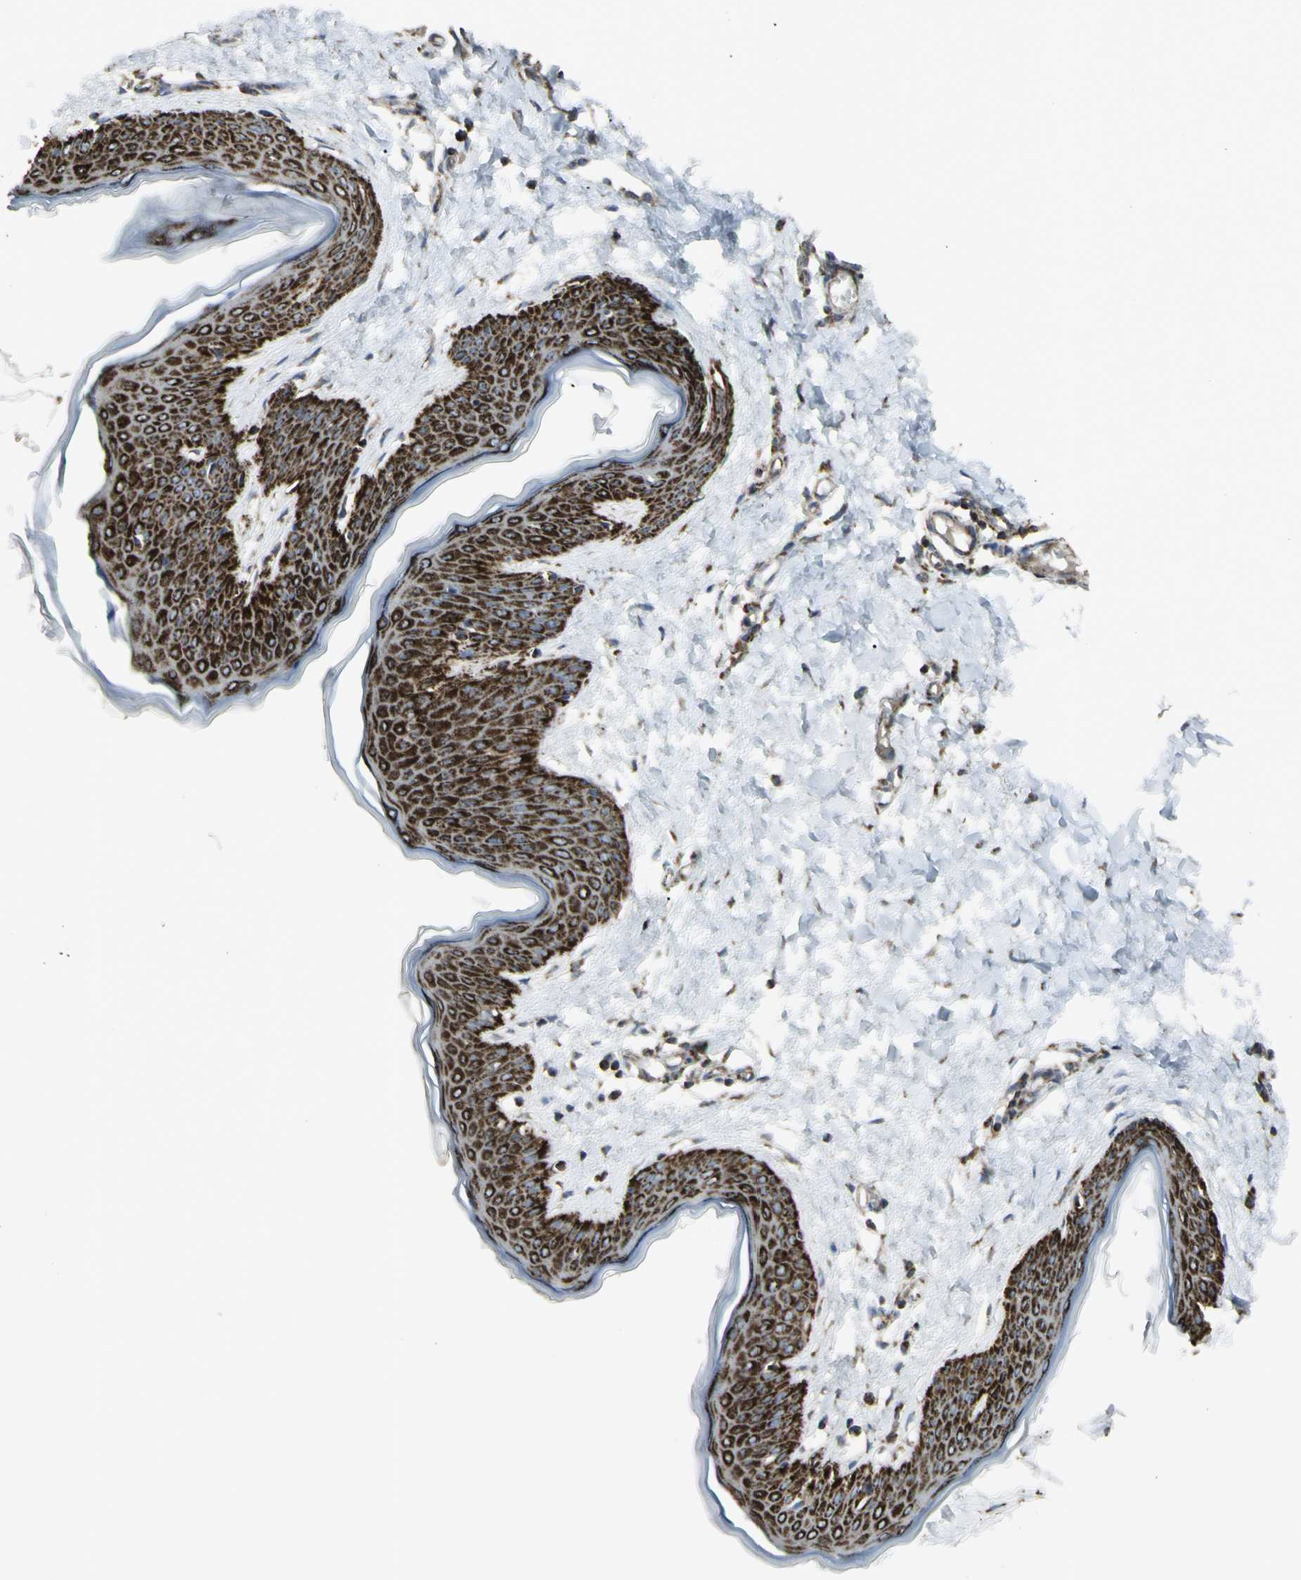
{"staining": {"intensity": "strong", "quantity": ">75%", "location": "cytoplasmic/membranous"}, "tissue": "skin", "cell_type": "Fibroblasts", "image_type": "normal", "snomed": [{"axis": "morphology", "description": "Normal tissue, NOS"}, {"axis": "topography", "description": "Skin"}], "caption": "Immunohistochemistry (IHC) of unremarkable human skin shows high levels of strong cytoplasmic/membranous expression in approximately >75% of fibroblasts. The protein of interest is shown in brown color, while the nuclei are stained blue.", "gene": "CYB5R1", "patient": {"sex": "female", "age": 17}}